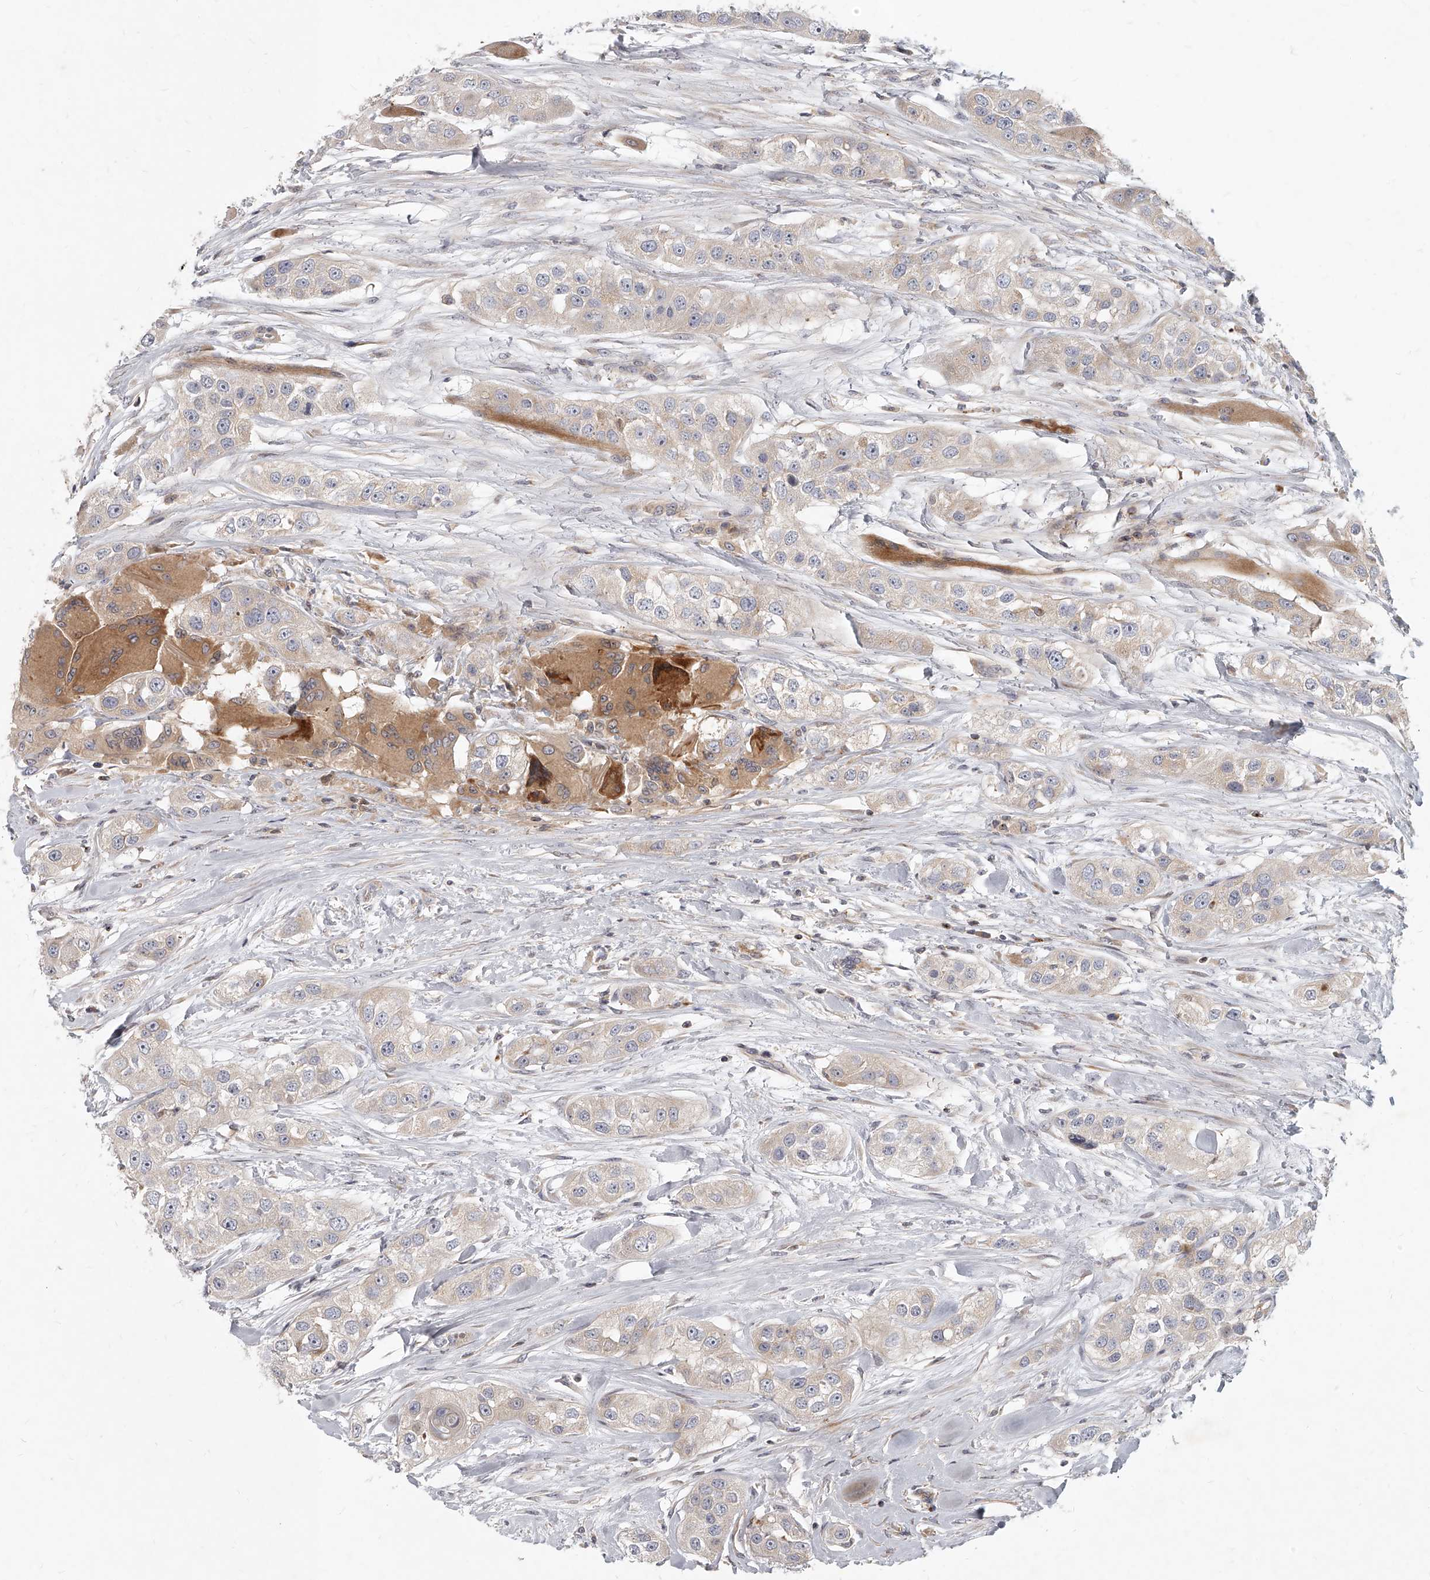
{"staining": {"intensity": "negative", "quantity": "none", "location": "none"}, "tissue": "head and neck cancer", "cell_type": "Tumor cells", "image_type": "cancer", "snomed": [{"axis": "morphology", "description": "Normal tissue, NOS"}, {"axis": "morphology", "description": "Squamous cell carcinoma, NOS"}, {"axis": "topography", "description": "Skeletal muscle"}, {"axis": "topography", "description": "Head-Neck"}], "caption": "Tumor cells are negative for protein expression in human head and neck squamous cell carcinoma.", "gene": "SLC37A1", "patient": {"sex": "male", "age": 51}}